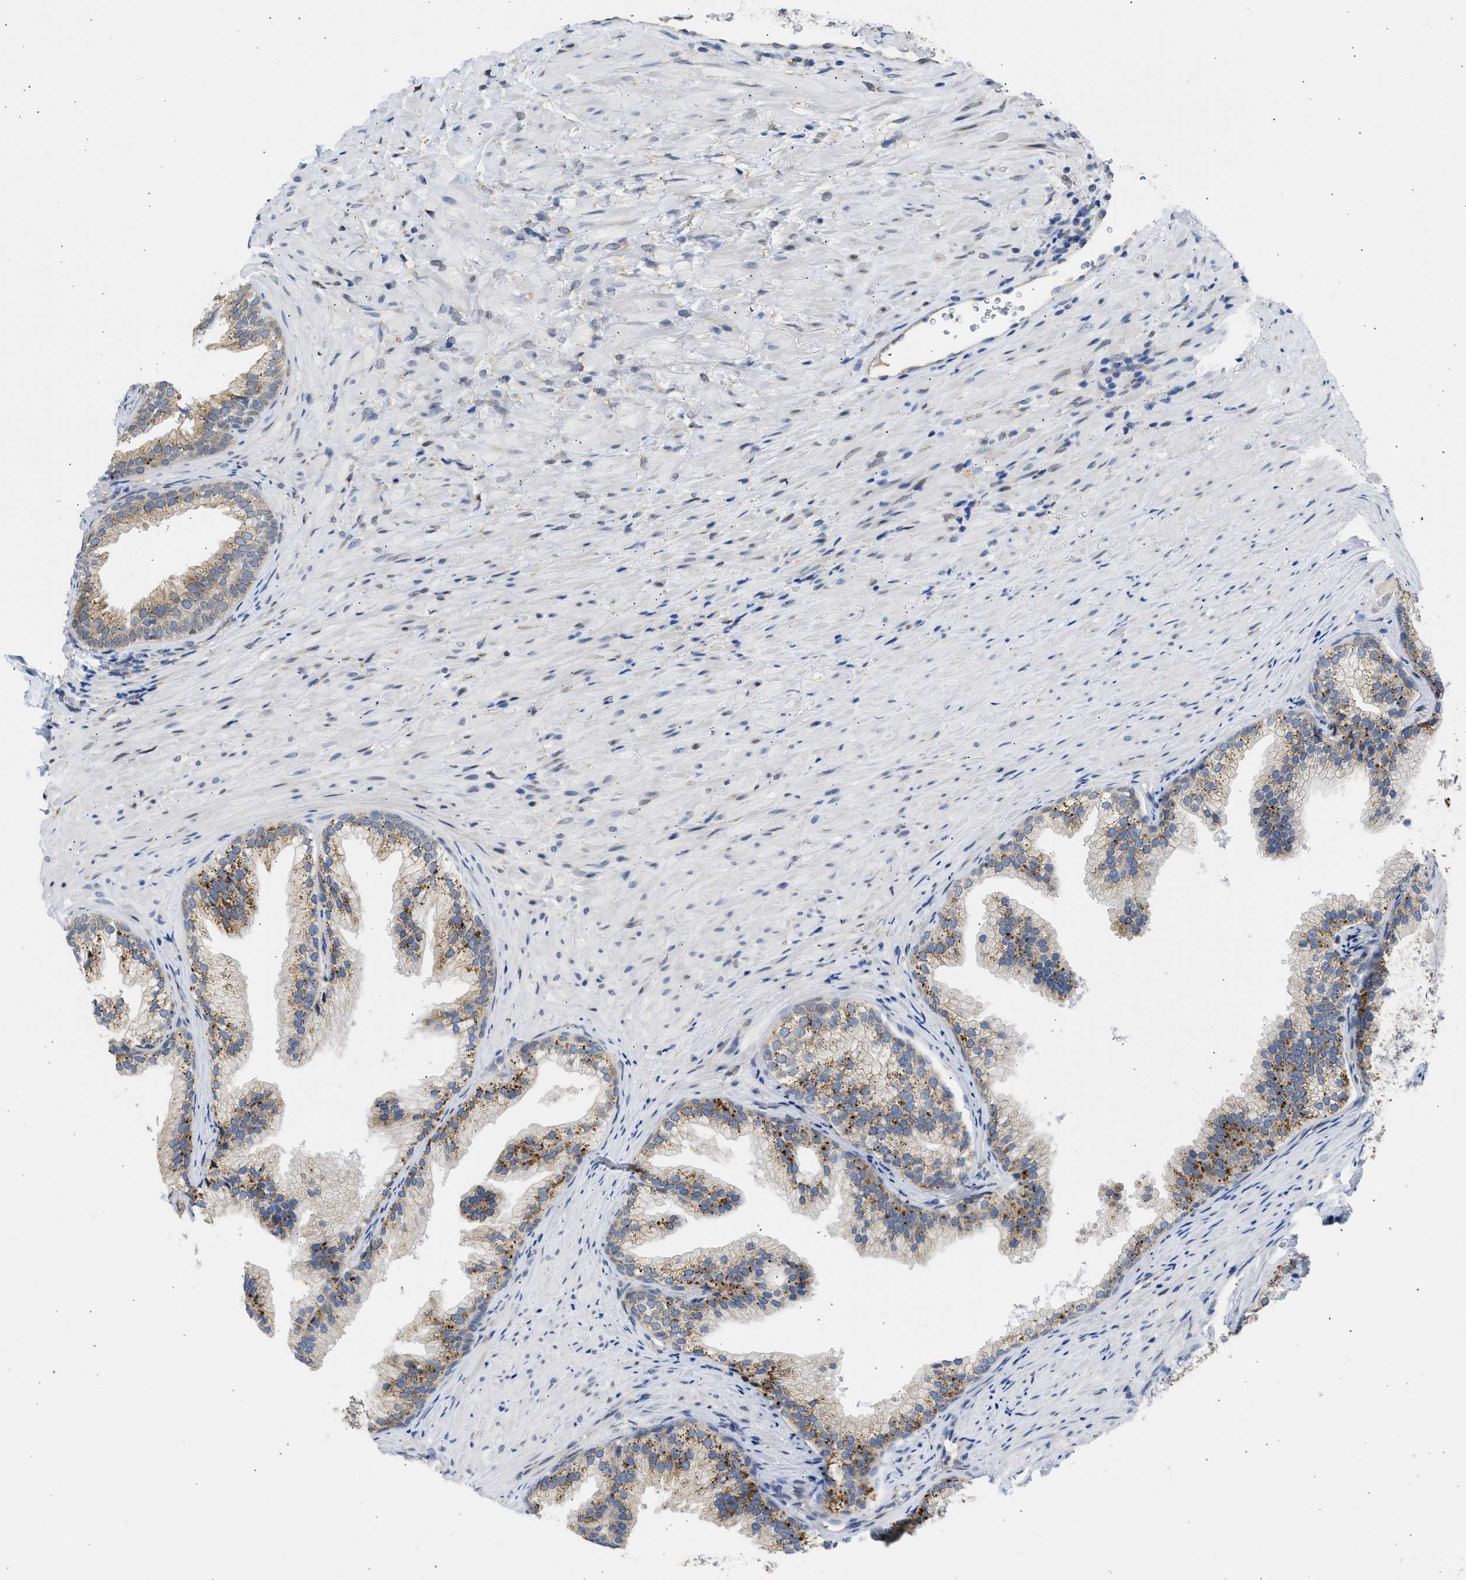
{"staining": {"intensity": "moderate", "quantity": ">75%", "location": "cytoplasmic/membranous"}, "tissue": "prostate", "cell_type": "Glandular cells", "image_type": "normal", "snomed": [{"axis": "morphology", "description": "Normal tissue, NOS"}, {"axis": "topography", "description": "Prostate"}], "caption": "Protein expression analysis of unremarkable prostate displays moderate cytoplasmic/membranous staining in approximately >75% of glandular cells. (IHC, brightfield microscopy, high magnification).", "gene": "TMED1", "patient": {"sex": "male", "age": 76}}